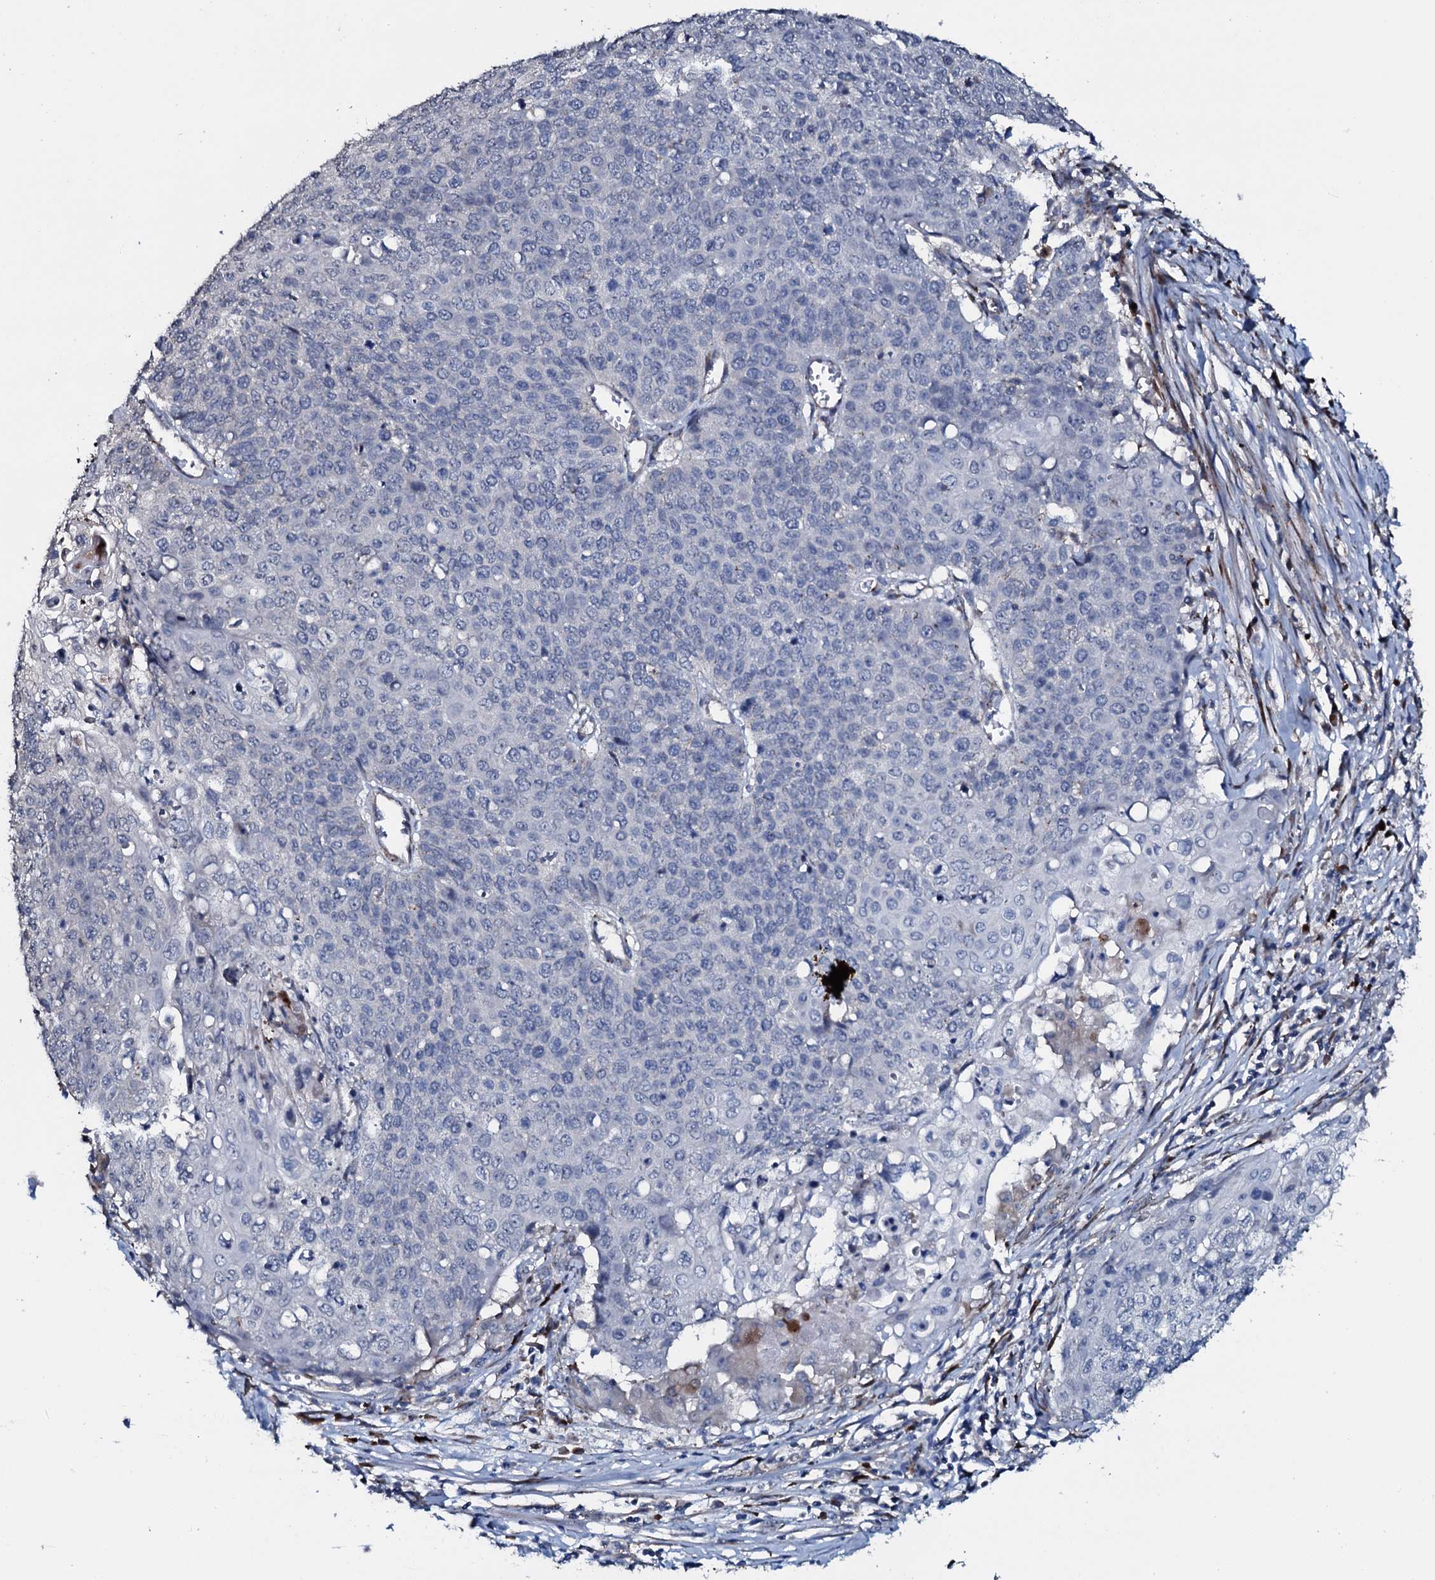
{"staining": {"intensity": "negative", "quantity": "none", "location": "none"}, "tissue": "cervical cancer", "cell_type": "Tumor cells", "image_type": "cancer", "snomed": [{"axis": "morphology", "description": "Squamous cell carcinoma, NOS"}, {"axis": "topography", "description": "Cervix"}], "caption": "An image of cervical cancer (squamous cell carcinoma) stained for a protein exhibits no brown staining in tumor cells.", "gene": "IL12B", "patient": {"sex": "female", "age": 39}}